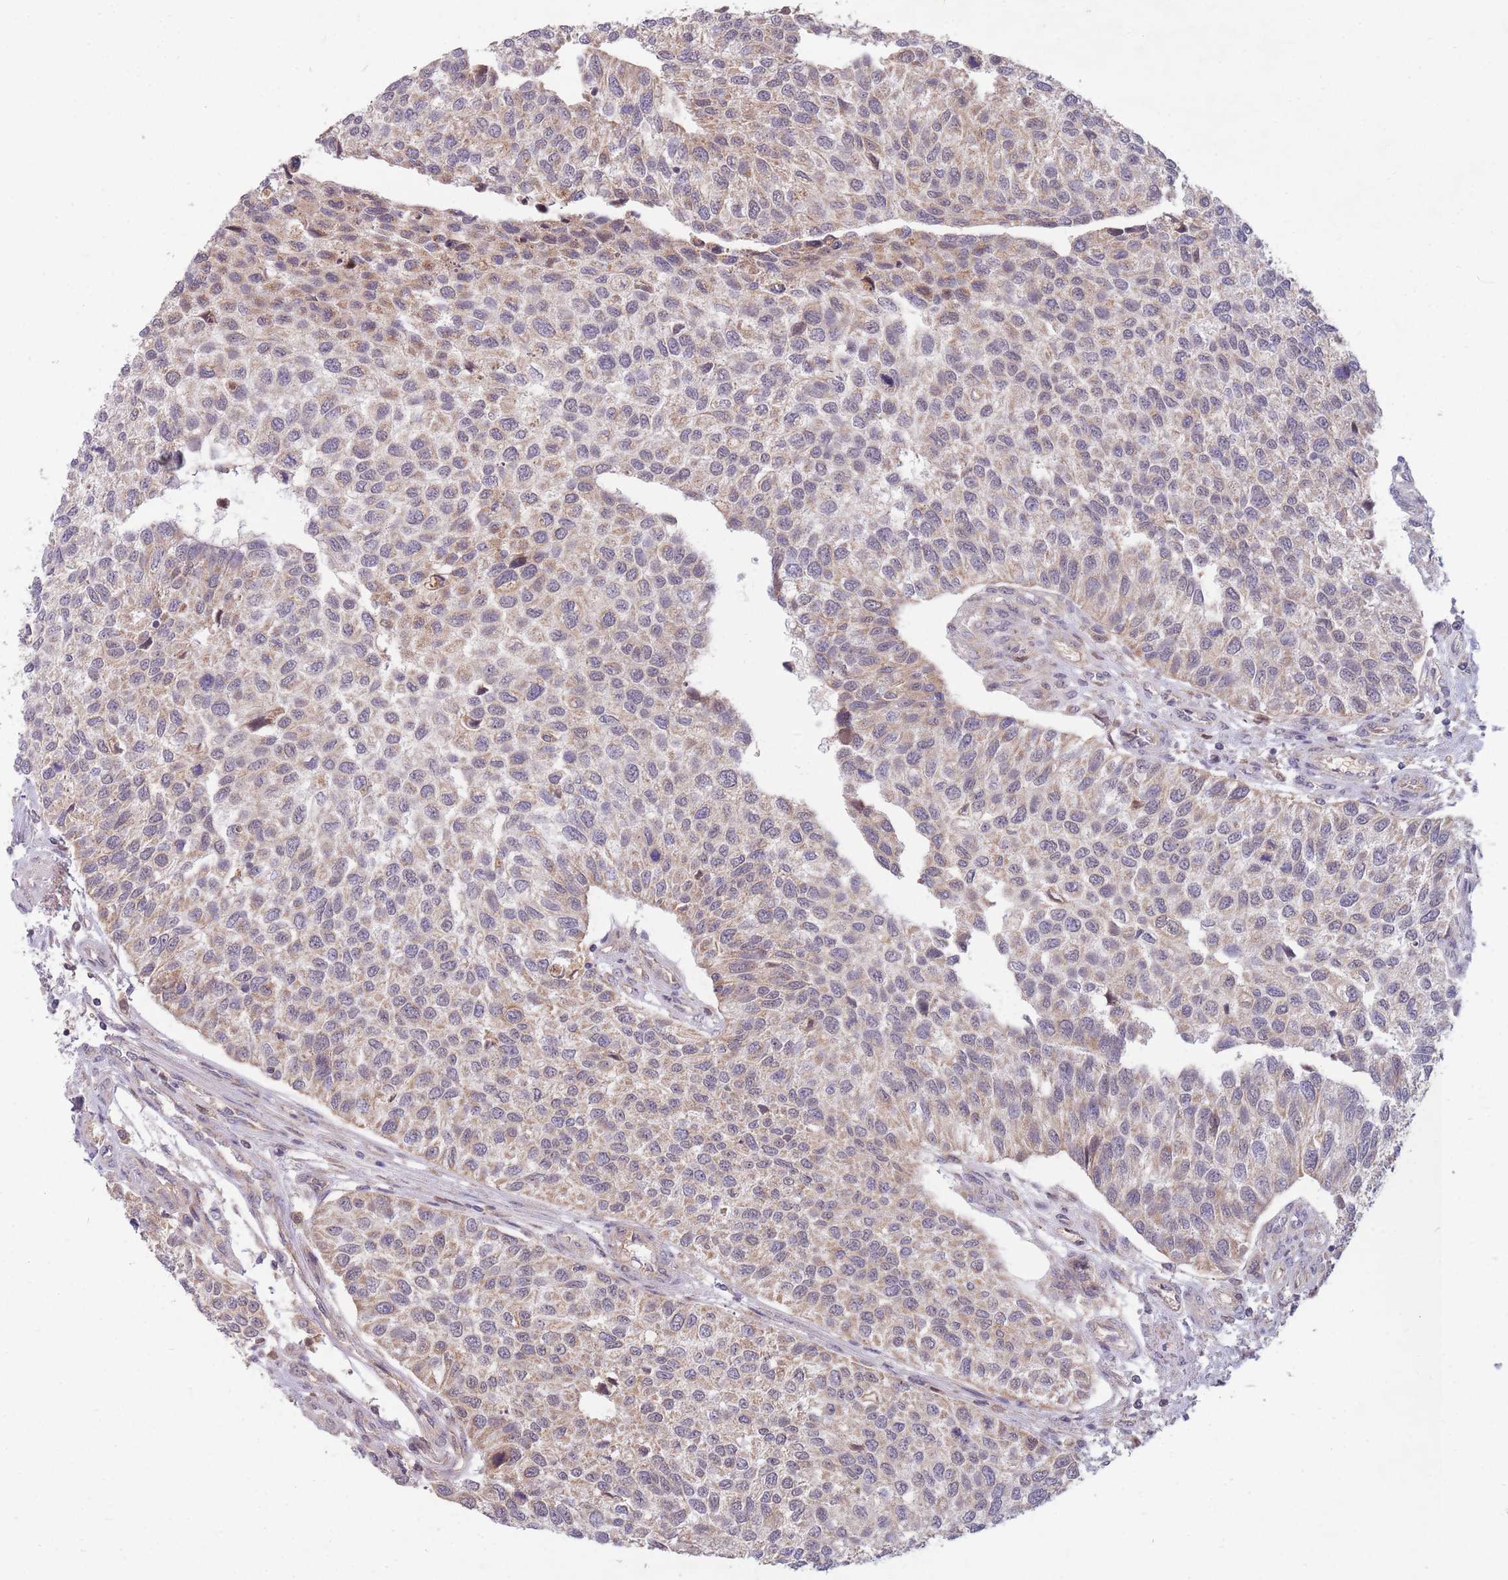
{"staining": {"intensity": "weak", "quantity": "25%-75%", "location": "cytoplasmic/membranous"}, "tissue": "urothelial cancer", "cell_type": "Tumor cells", "image_type": "cancer", "snomed": [{"axis": "morphology", "description": "Urothelial carcinoma, NOS"}, {"axis": "topography", "description": "Urinary bladder"}], "caption": "Immunohistochemical staining of transitional cell carcinoma exhibits weak cytoplasmic/membranous protein expression in about 25%-75% of tumor cells.", "gene": "PTPMT1", "patient": {"sex": "male", "age": 55}}